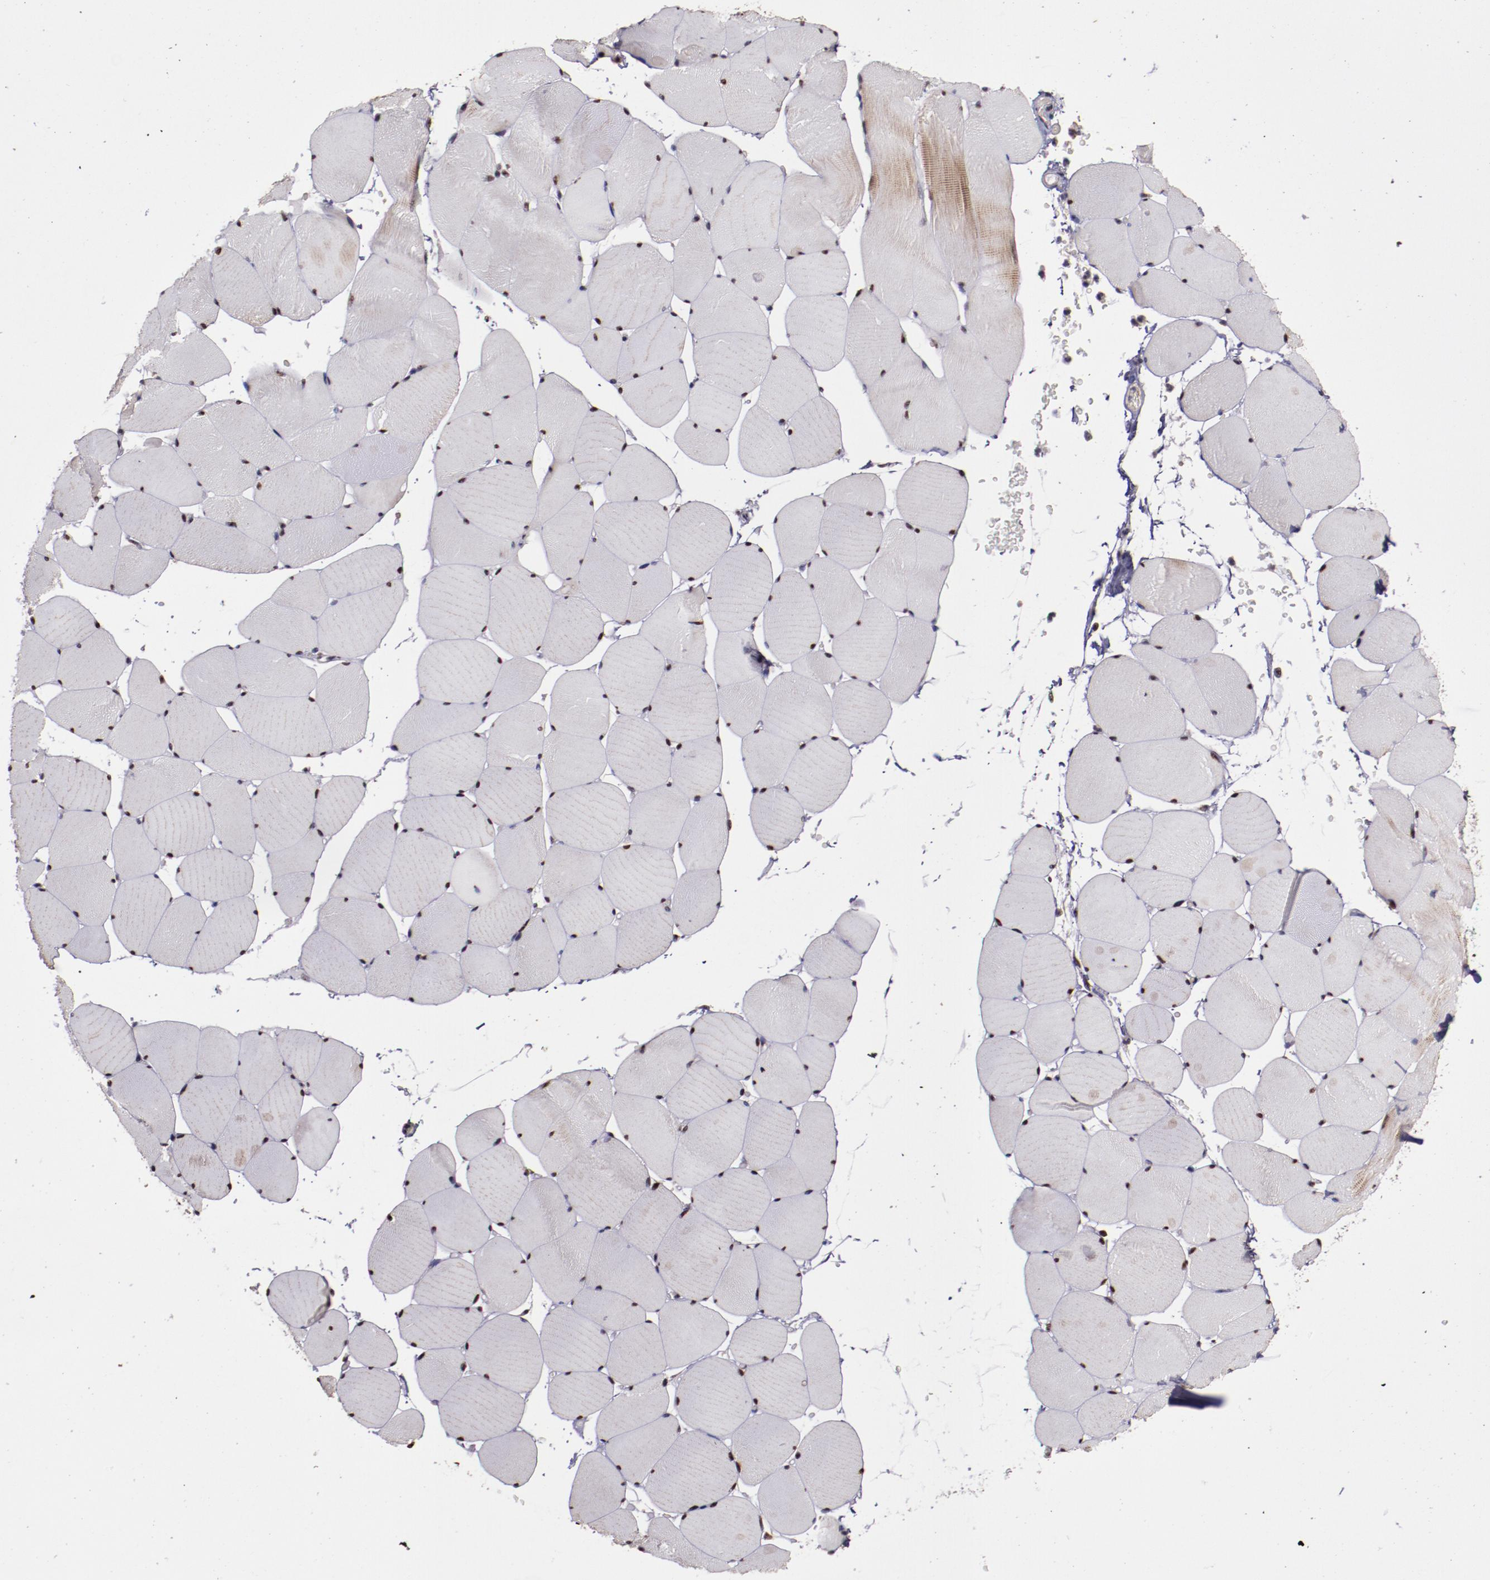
{"staining": {"intensity": "weak", "quantity": "25%-75%", "location": "cytoplasmic/membranous,nuclear"}, "tissue": "skeletal muscle", "cell_type": "Myocytes", "image_type": "normal", "snomed": [{"axis": "morphology", "description": "Normal tissue, NOS"}, {"axis": "topography", "description": "Skeletal muscle"}], "caption": "Human skeletal muscle stained for a protein (brown) exhibits weak cytoplasmic/membranous,nuclear positive expression in about 25%-75% of myocytes.", "gene": "CECR2", "patient": {"sex": "male", "age": 62}}